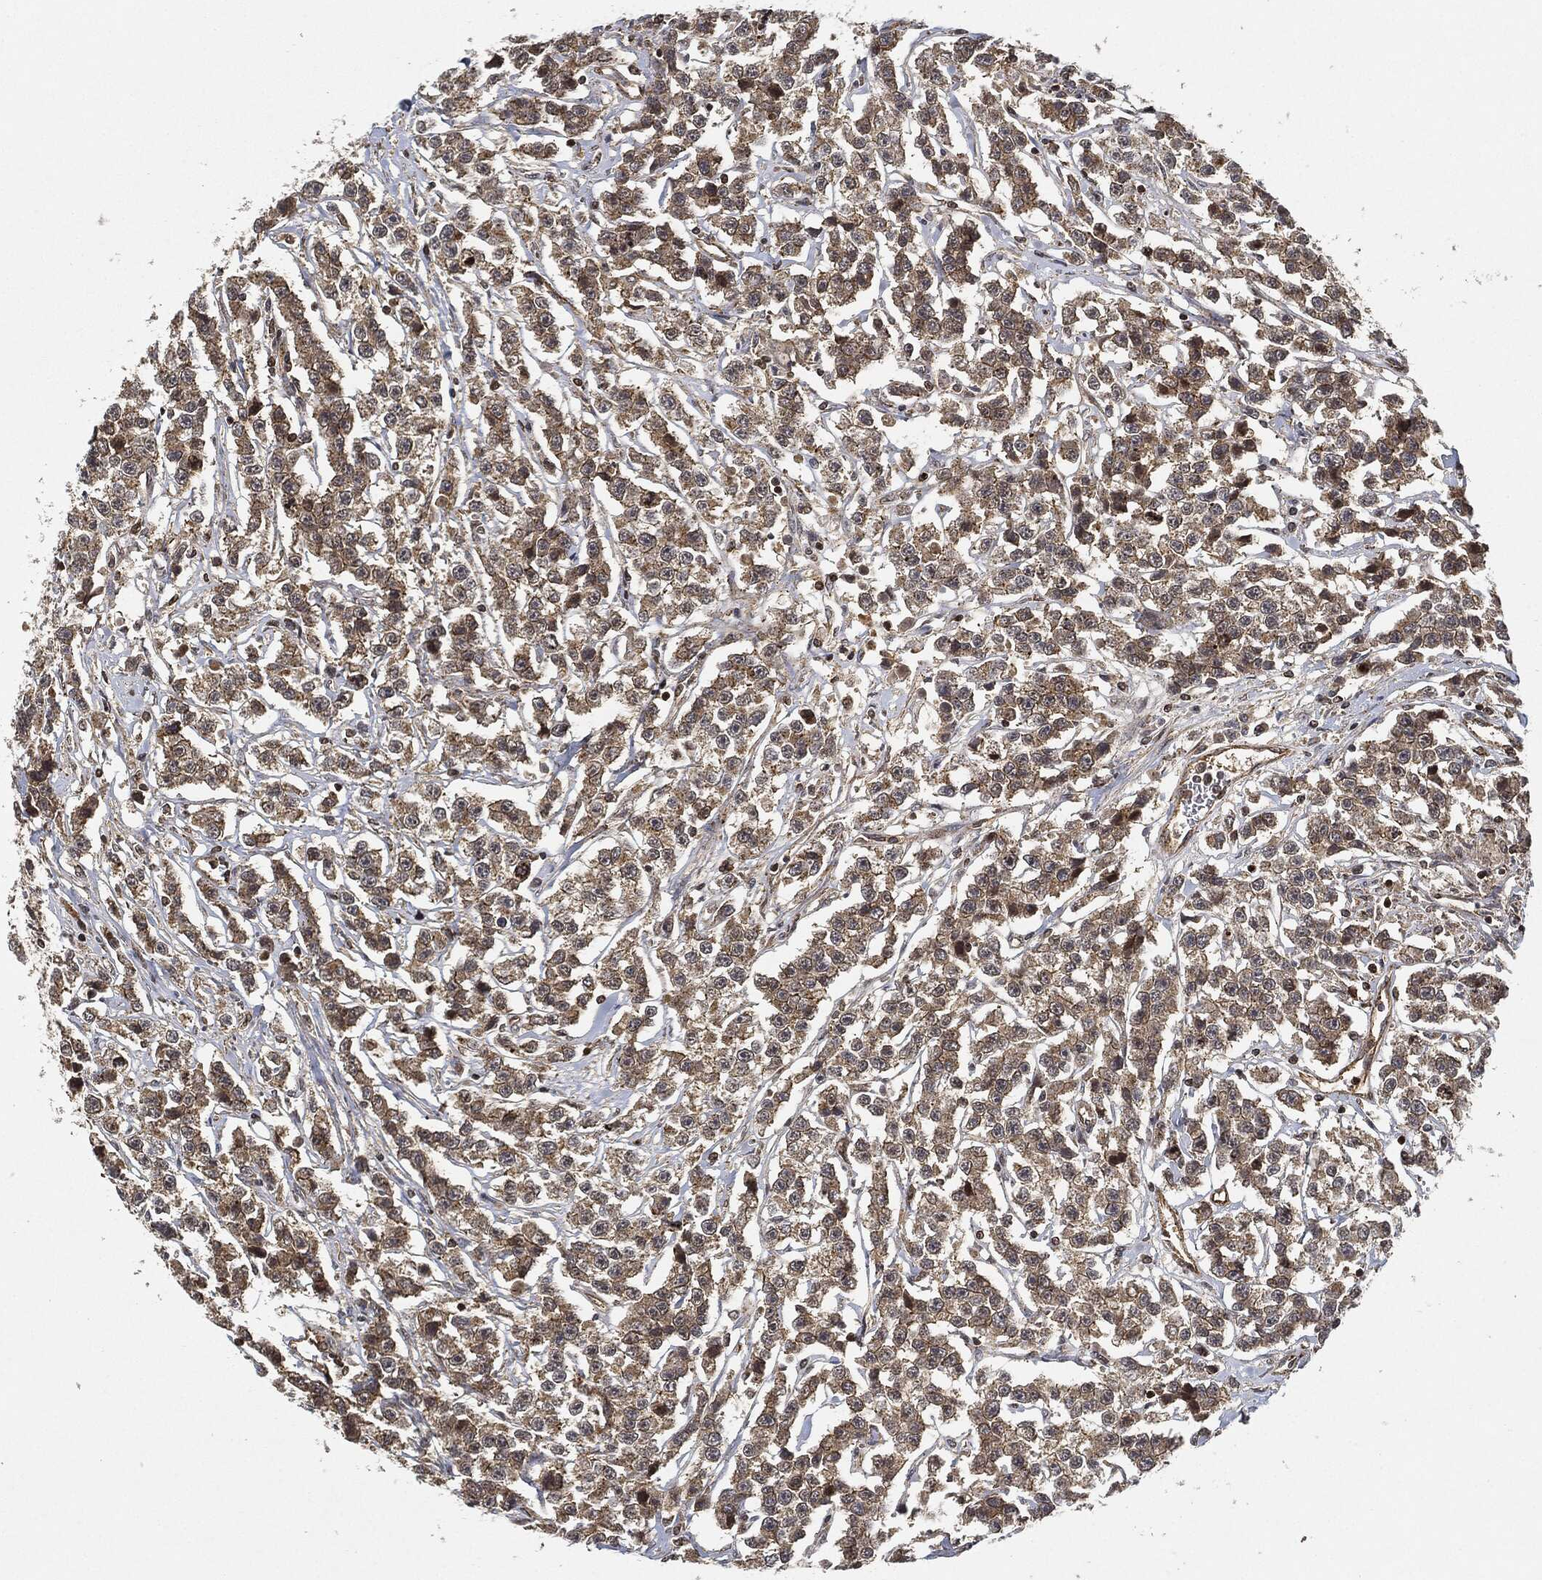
{"staining": {"intensity": "moderate", "quantity": "25%-75%", "location": "cytoplasmic/membranous"}, "tissue": "testis cancer", "cell_type": "Tumor cells", "image_type": "cancer", "snomed": [{"axis": "morphology", "description": "Seminoma, NOS"}, {"axis": "topography", "description": "Testis"}], "caption": "Immunohistochemistry (IHC) of testis seminoma displays medium levels of moderate cytoplasmic/membranous expression in about 25%-75% of tumor cells. (DAB (3,3'-diaminobenzidine) IHC, brown staining for protein, blue staining for nuclei).", "gene": "MAP3K3", "patient": {"sex": "male", "age": 59}}